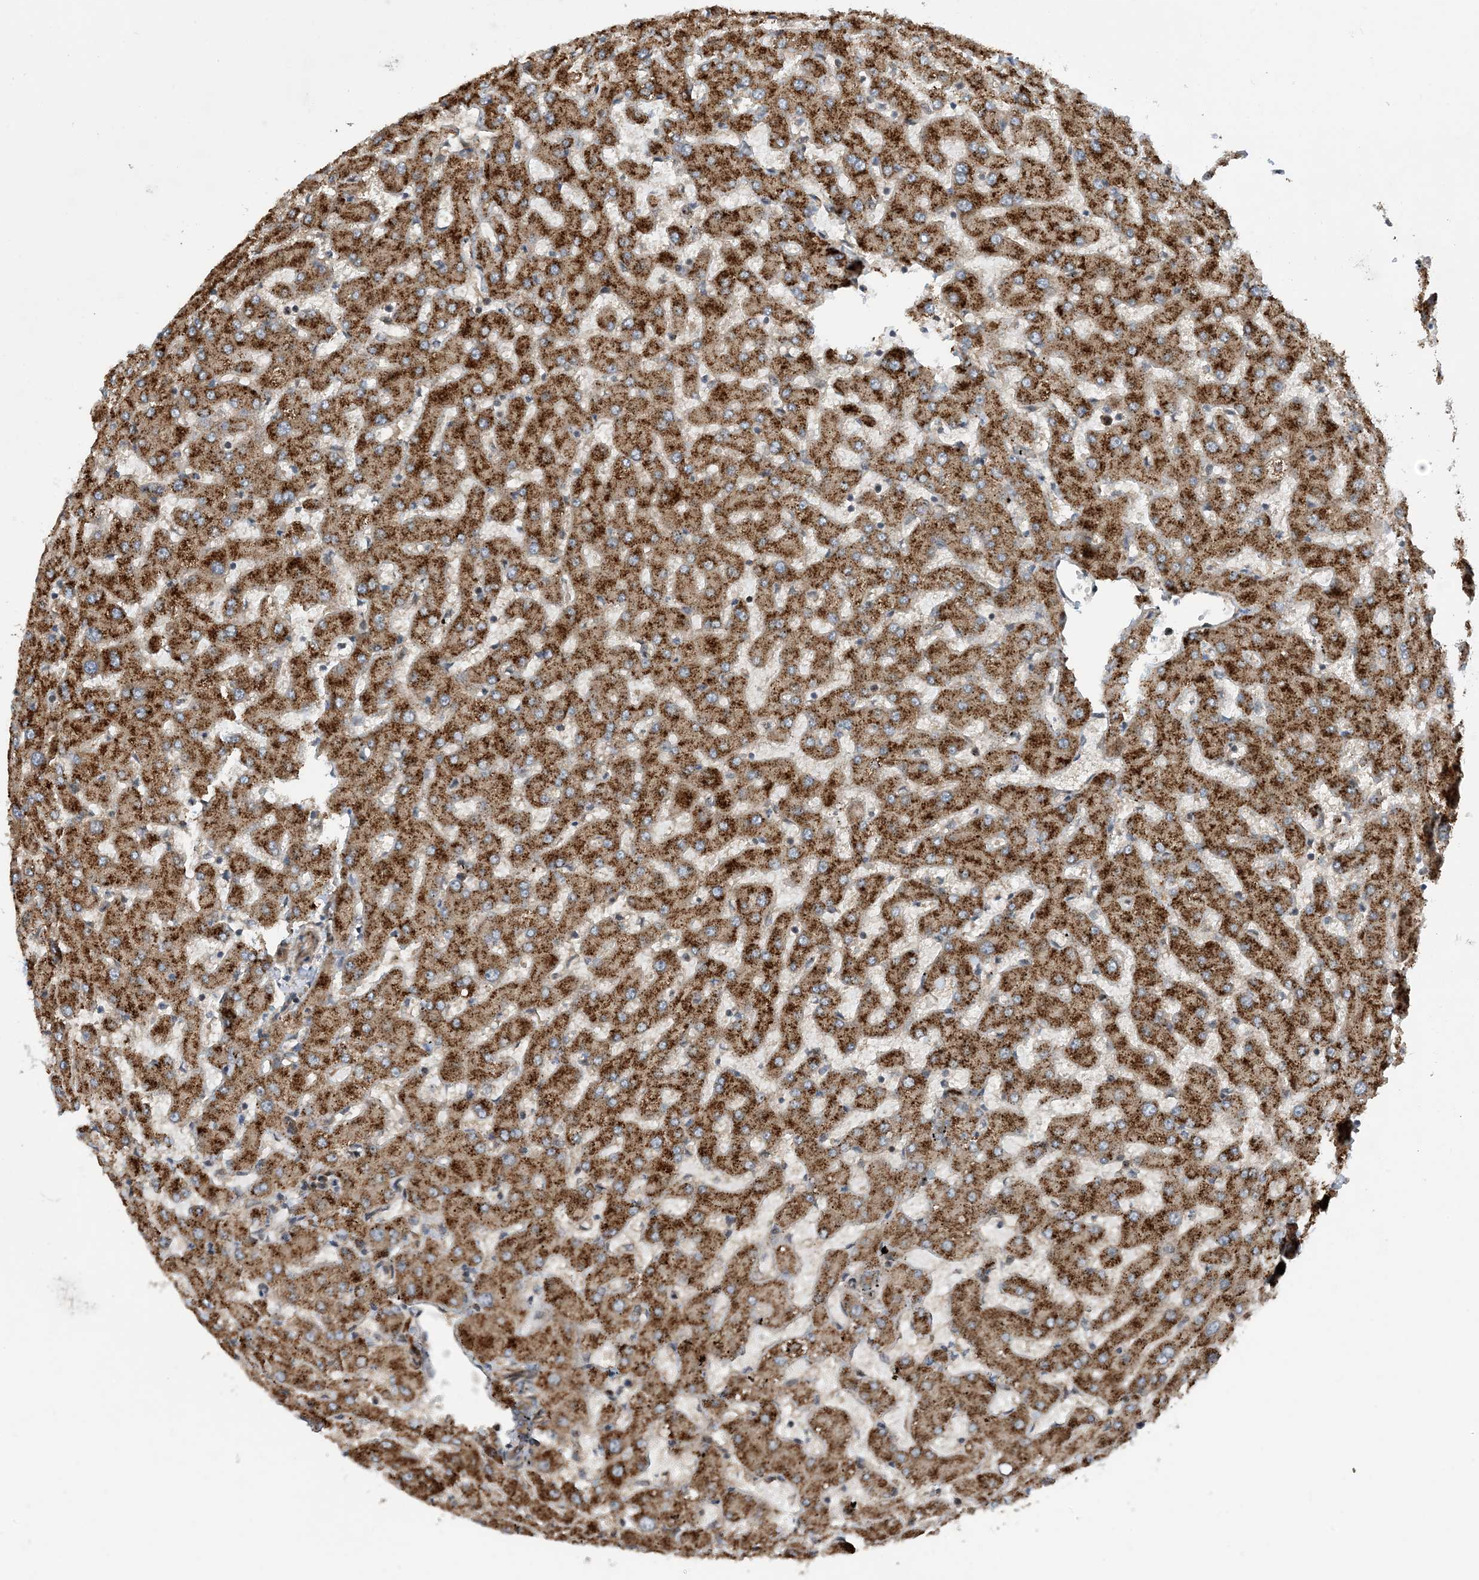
{"staining": {"intensity": "moderate", "quantity": ">75%", "location": "cytoplasmic/membranous"}, "tissue": "liver", "cell_type": "Cholangiocytes", "image_type": "normal", "snomed": [{"axis": "morphology", "description": "Normal tissue, NOS"}, {"axis": "topography", "description": "Liver"}], "caption": "A brown stain shows moderate cytoplasmic/membranous expression of a protein in cholangiocytes of benign human liver. The staining was performed using DAB (3,3'-diaminobenzidine), with brown indicating positive protein expression. Nuclei are stained blue with hematoxylin.", "gene": "HEMK1", "patient": {"sex": "female", "age": 63}}